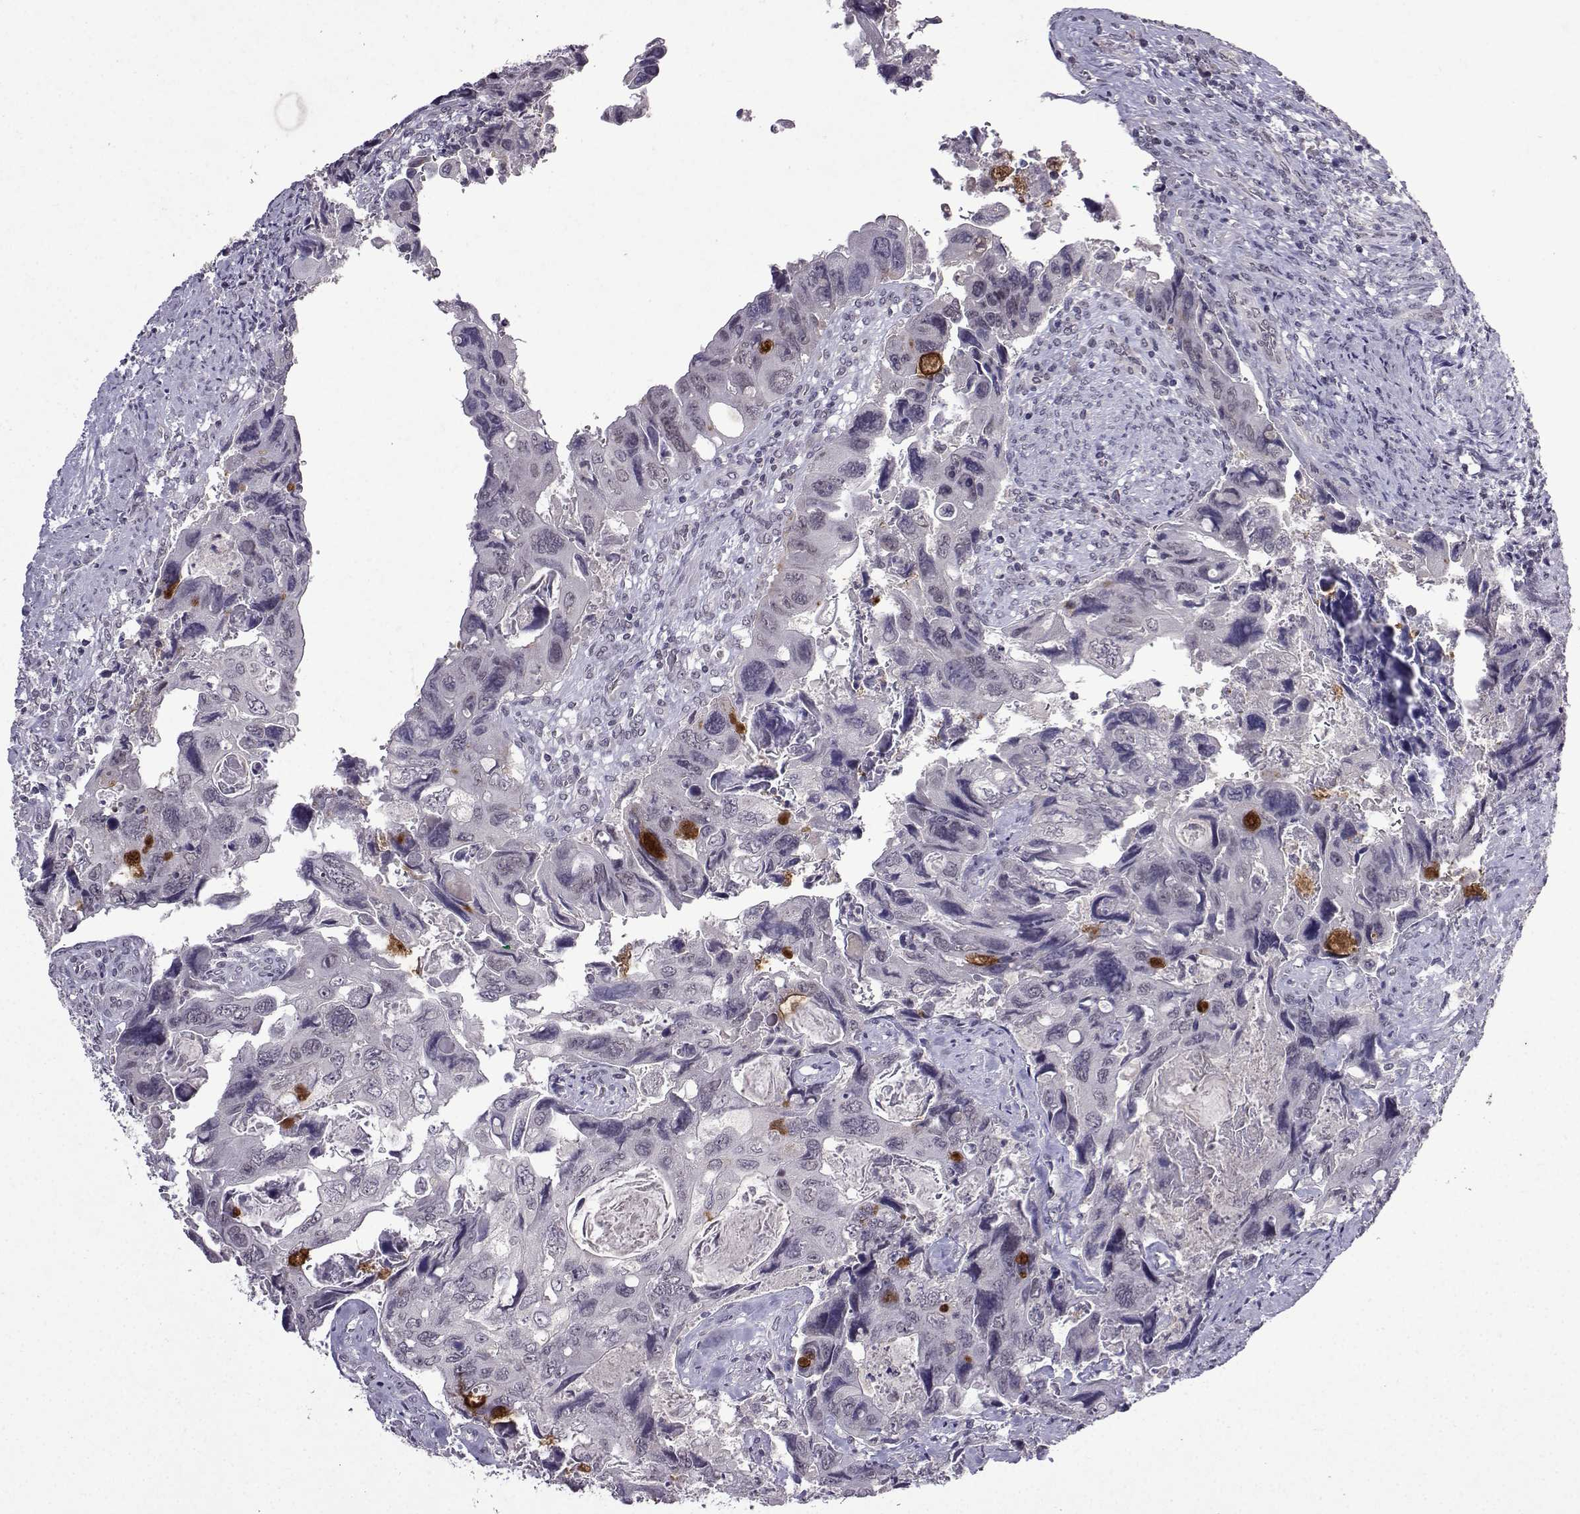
{"staining": {"intensity": "negative", "quantity": "none", "location": "none"}, "tissue": "colorectal cancer", "cell_type": "Tumor cells", "image_type": "cancer", "snomed": [{"axis": "morphology", "description": "Adenocarcinoma, NOS"}, {"axis": "topography", "description": "Rectum"}], "caption": "Immunohistochemistry (IHC) of human colorectal cancer exhibits no positivity in tumor cells.", "gene": "CCL28", "patient": {"sex": "male", "age": 62}}